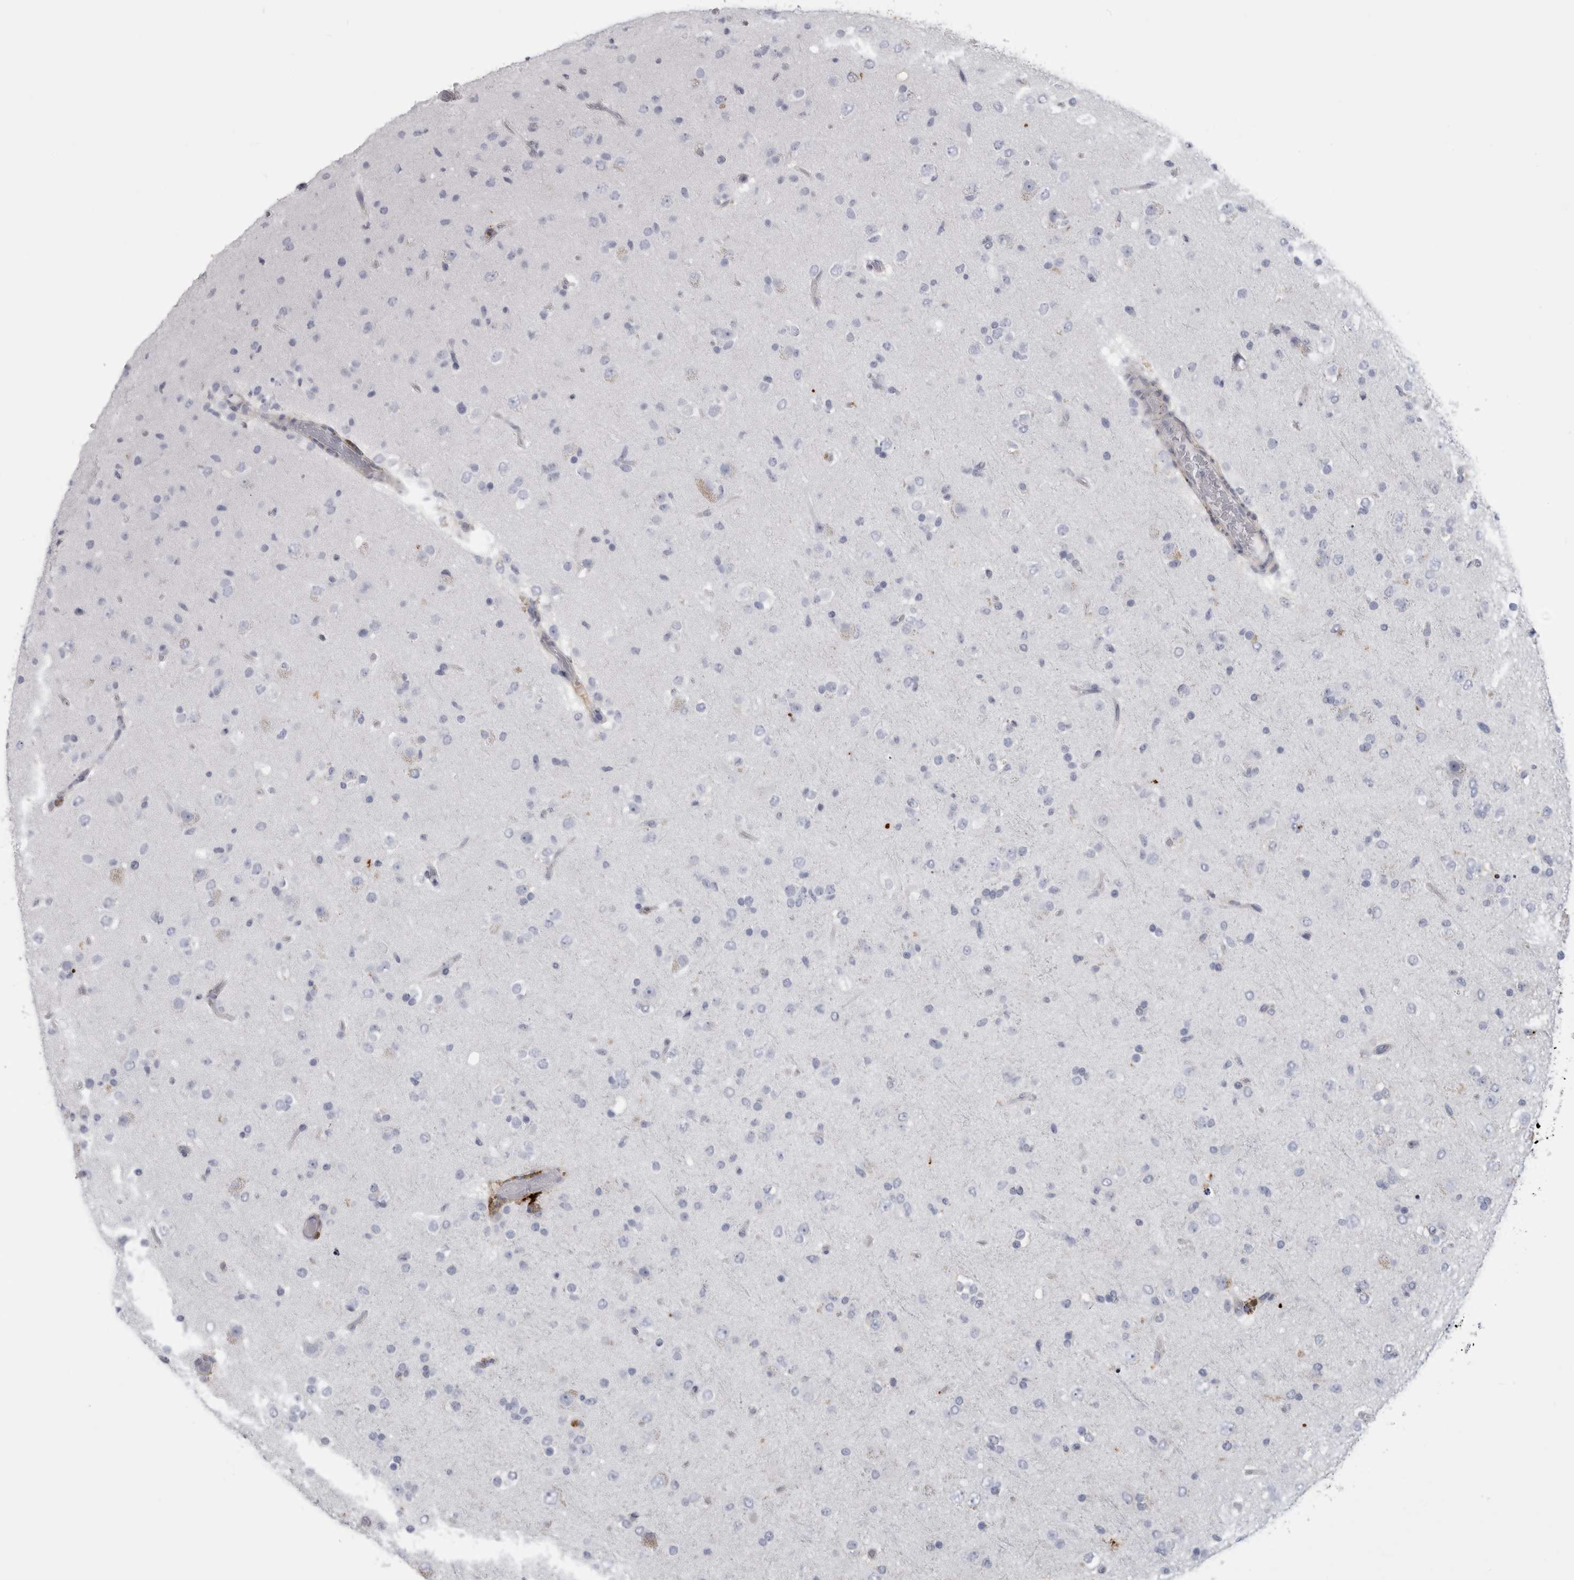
{"staining": {"intensity": "negative", "quantity": "none", "location": "none"}, "tissue": "glioma", "cell_type": "Tumor cells", "image_type": "cancer", "snomed": [{"axis": "morphology", "description": "Glioma, malignant, Low grade"}, {"axis": "topography", "description": "Brain"}], "caption": "Malignant glioma (low-grade) was stained to show a protein in brown. There is no significant staining in tumor cells.", "gene": "DNAJC24", "patient": {"sex": "male", "age": 65}}